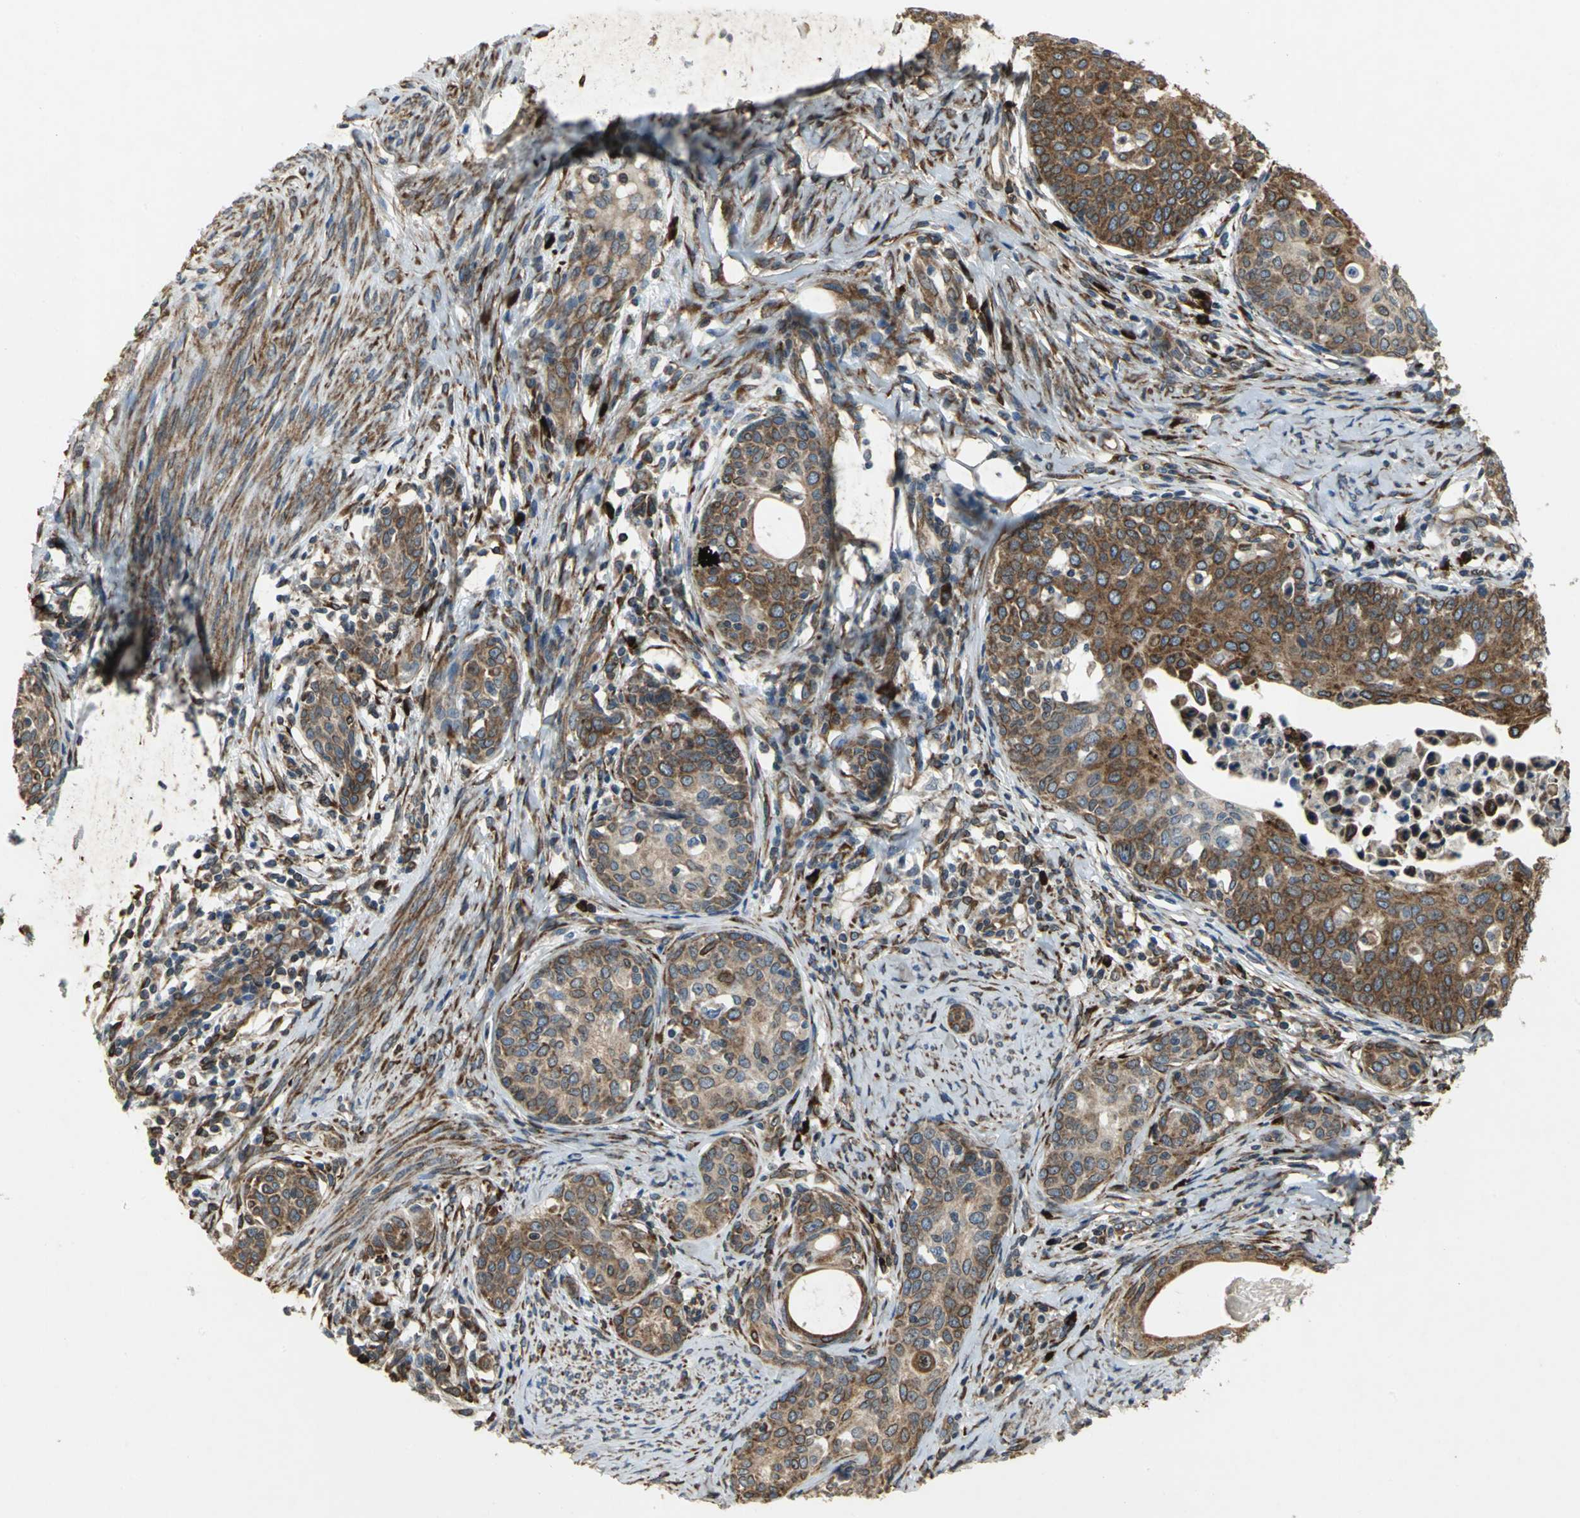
{"staining": {"intensity": "moderate", "quantity": "25%-75%", "location": "cytoplasmic/membranous,nuclear"}, "tissue": "cervical cancer", "cell_type": "Tumor cells", "image_type": "cancer", "snomed": [{"axis": "morphology", "description": "Squamous cell carcinoma, NOS"}, {"axis": "morphology", "description": "Adenocarcinoma, NOS"}, {"axis": "topography", "description": "Cervix"}], "caption": "Immunohistochemical staining of cervical cancer (squamous cell carcinoma) shows moderate cytoplasmic/membranous and nuclear protein staining in approximately 25%-75% of tumor cells.", "gene": "SYVN1", "patient": {"sex": "female", "age": 52}}